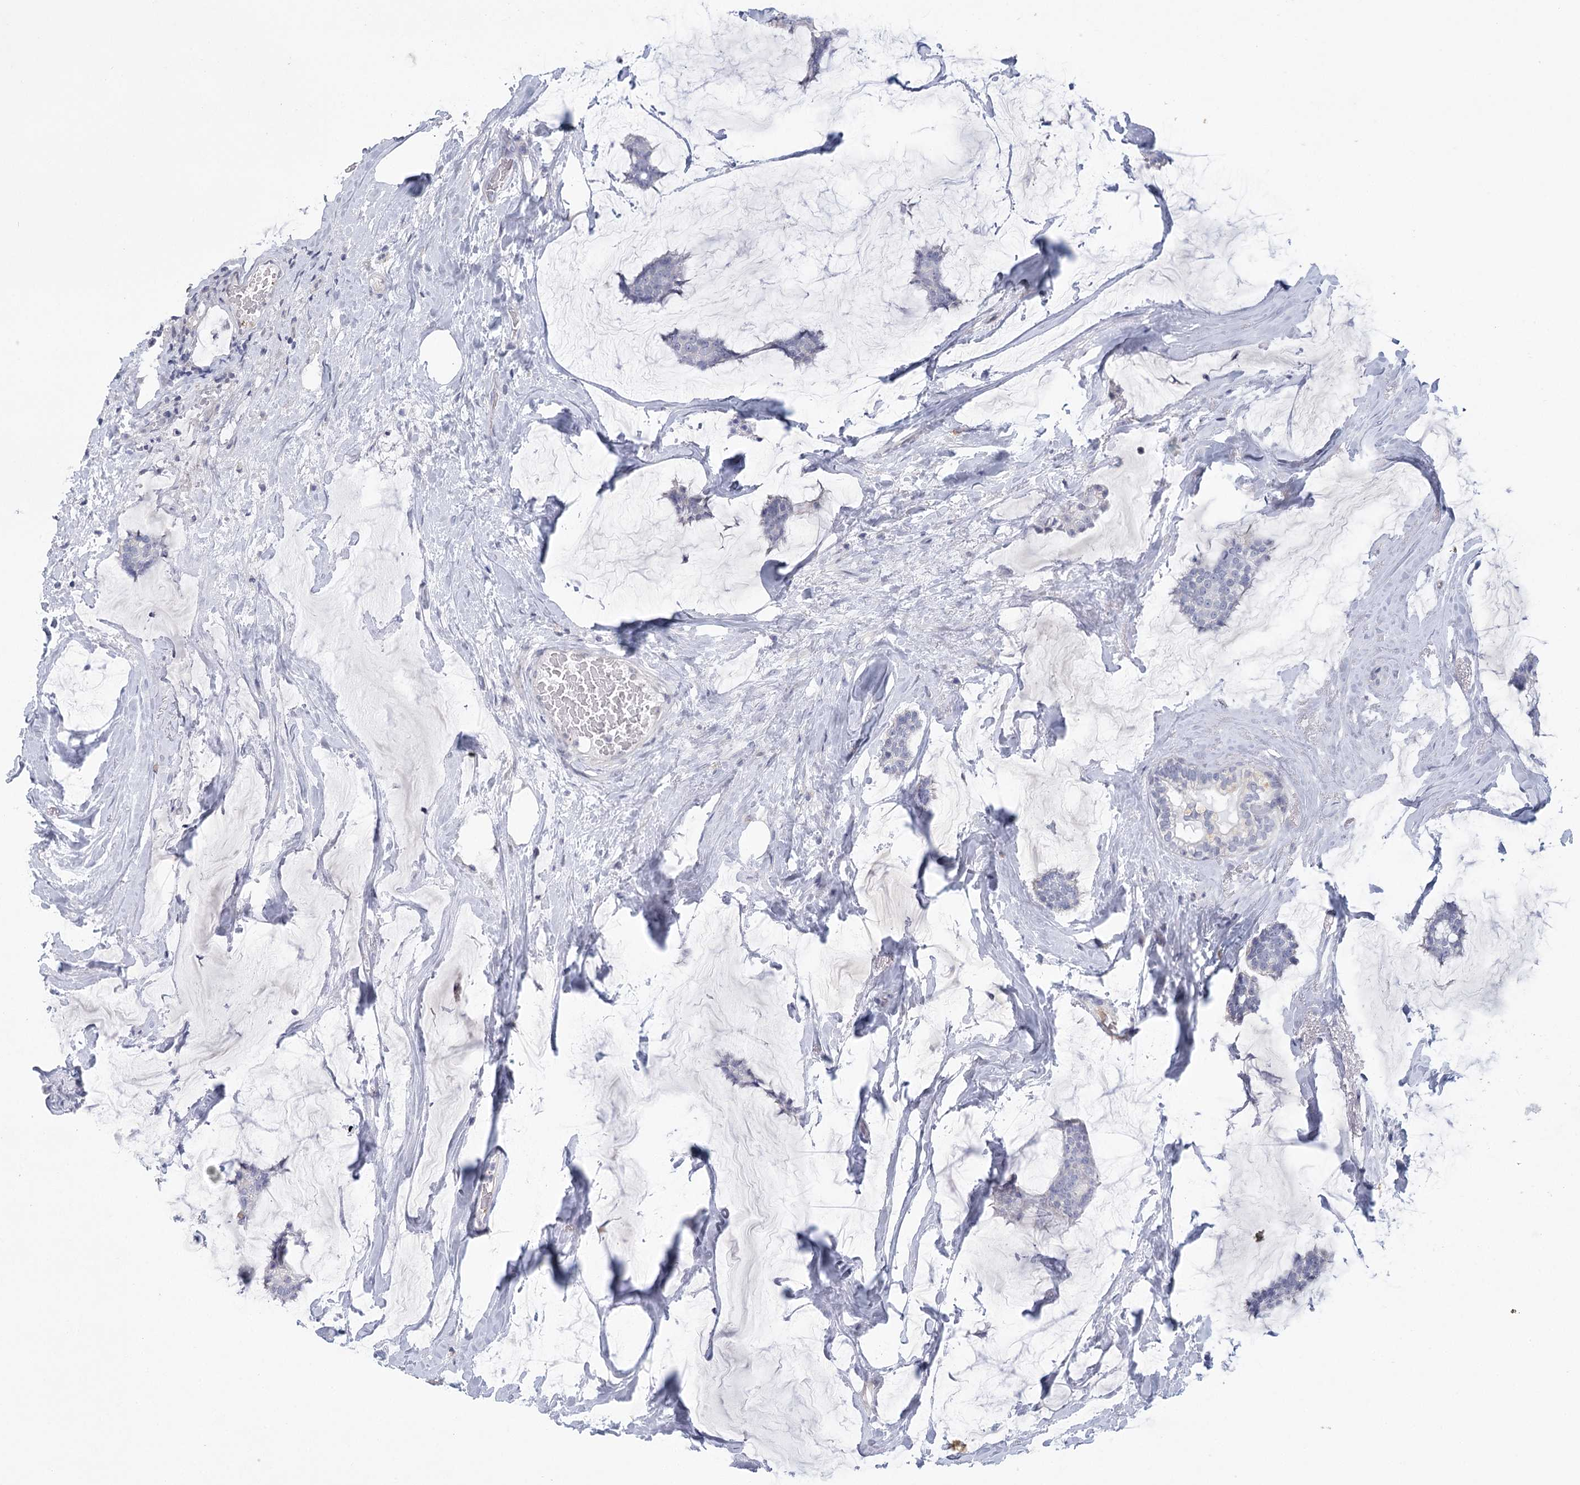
{"staining": {"intensity": "negative", "quantity": "none", "location": "none"}, "tissue": "breast cancer", "cell_type": "Tumor cells", "image_type": "cancer", "snomed": [{"axis": "morphology", "description": "Duct carcinoma"}, {"axis": "topography", "description": "Breast"}], "caption": "This image is of infiltrating ductal carcinoma (breast) stained with IHC to label a protein in brown with the nuclei are counter-stained blue. There is no positivity in tumor cells.", "gene": "FAM76B", "patient": {"sex": "female", "age": 93}}